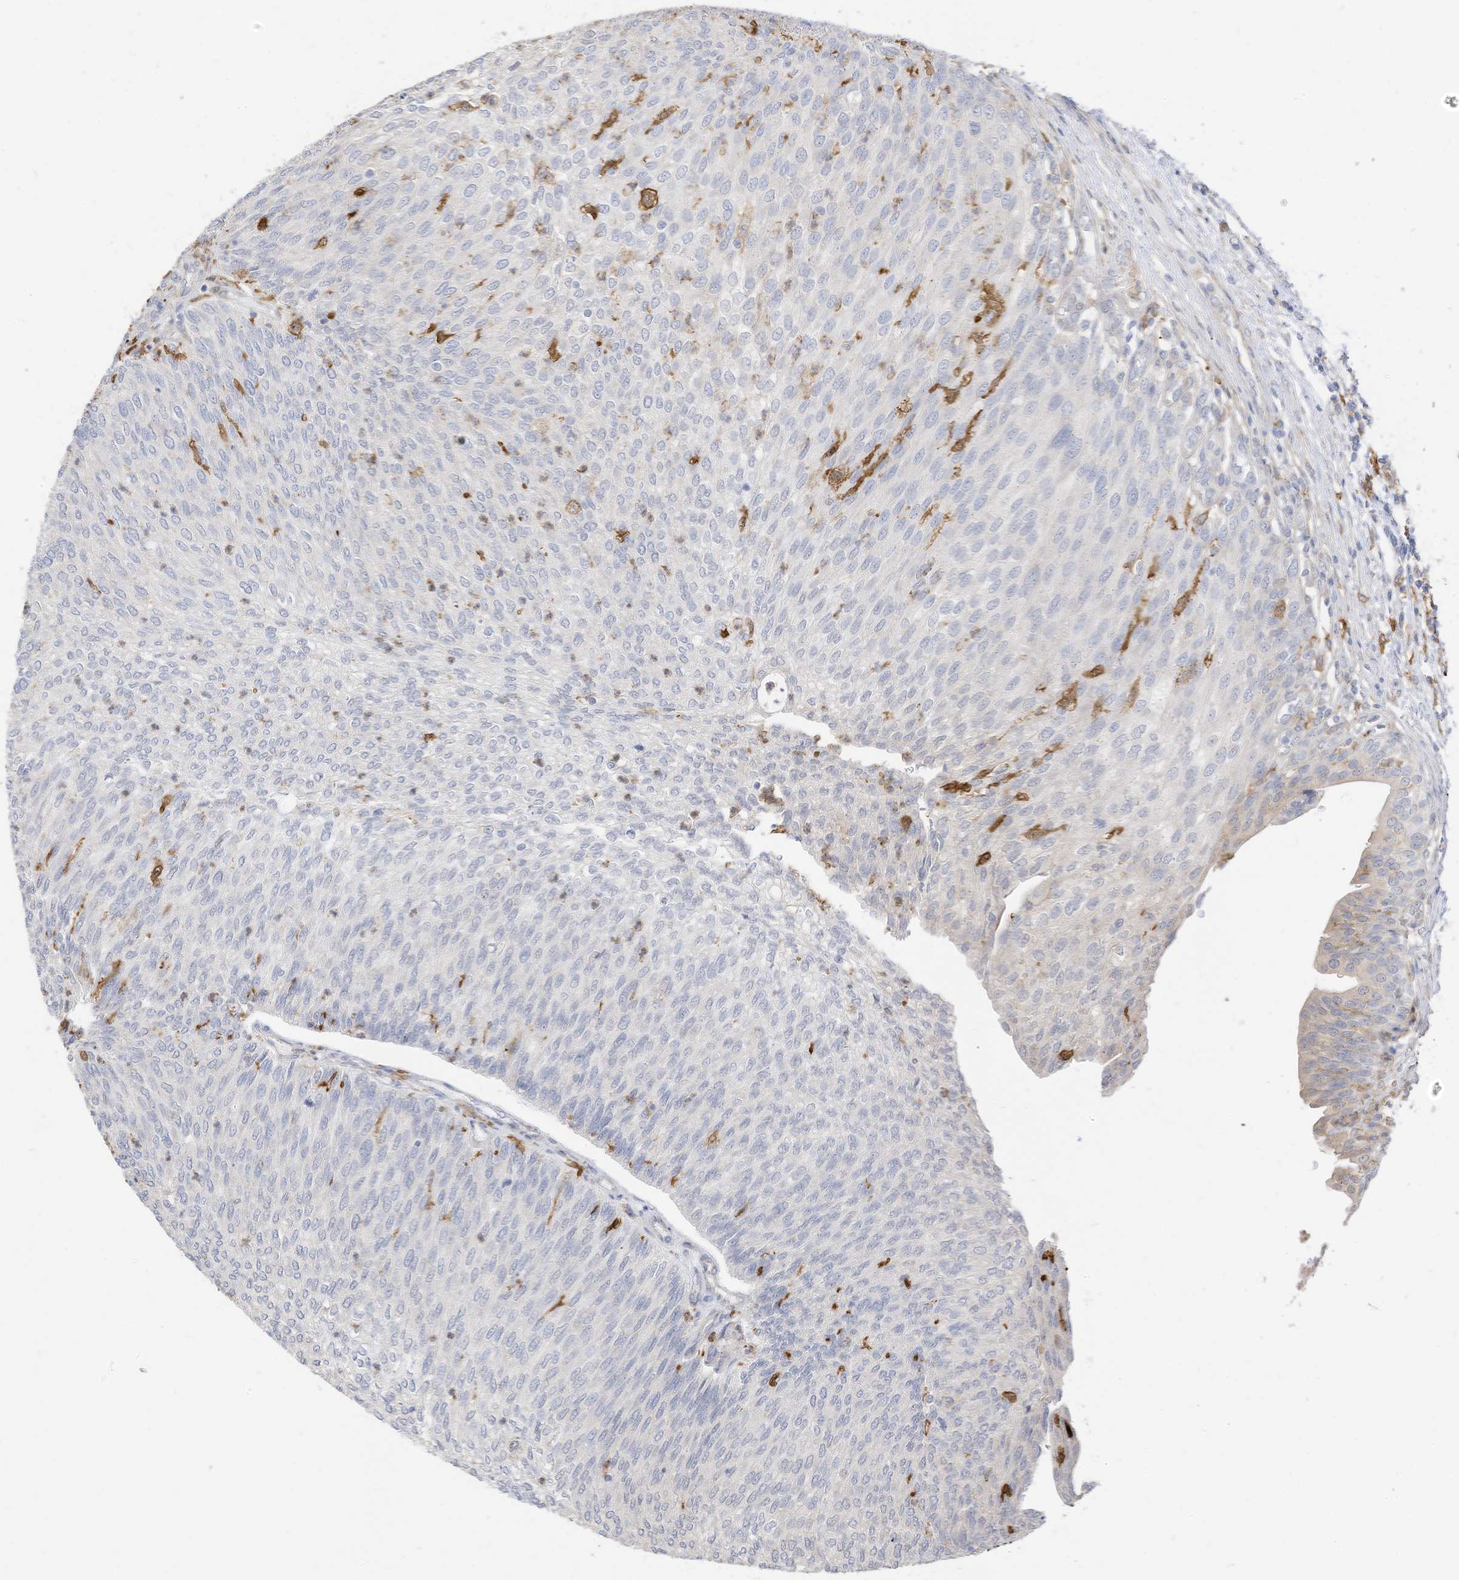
{"staining": {"intensity": "negative", "quantity": "none", "location": "none"}, "tissue": "urothelial cancer", "cell_type": "Tumor cells", "image_type": "cancer", "snomed": [{"axis": "morphology", "description": "Urothelial carcinoma, Low grade"}, {"axis": "topography", "description": "Urinary bladder"}], "caption": "An IHC histopathology image of urothelial carcinoma (low-grade) is shown. There is no staining in tumor cells of urothelial carcinoma (low-grade).", "gene": "ATP13A1", "patient": {"sex": "female", "age": 79}}